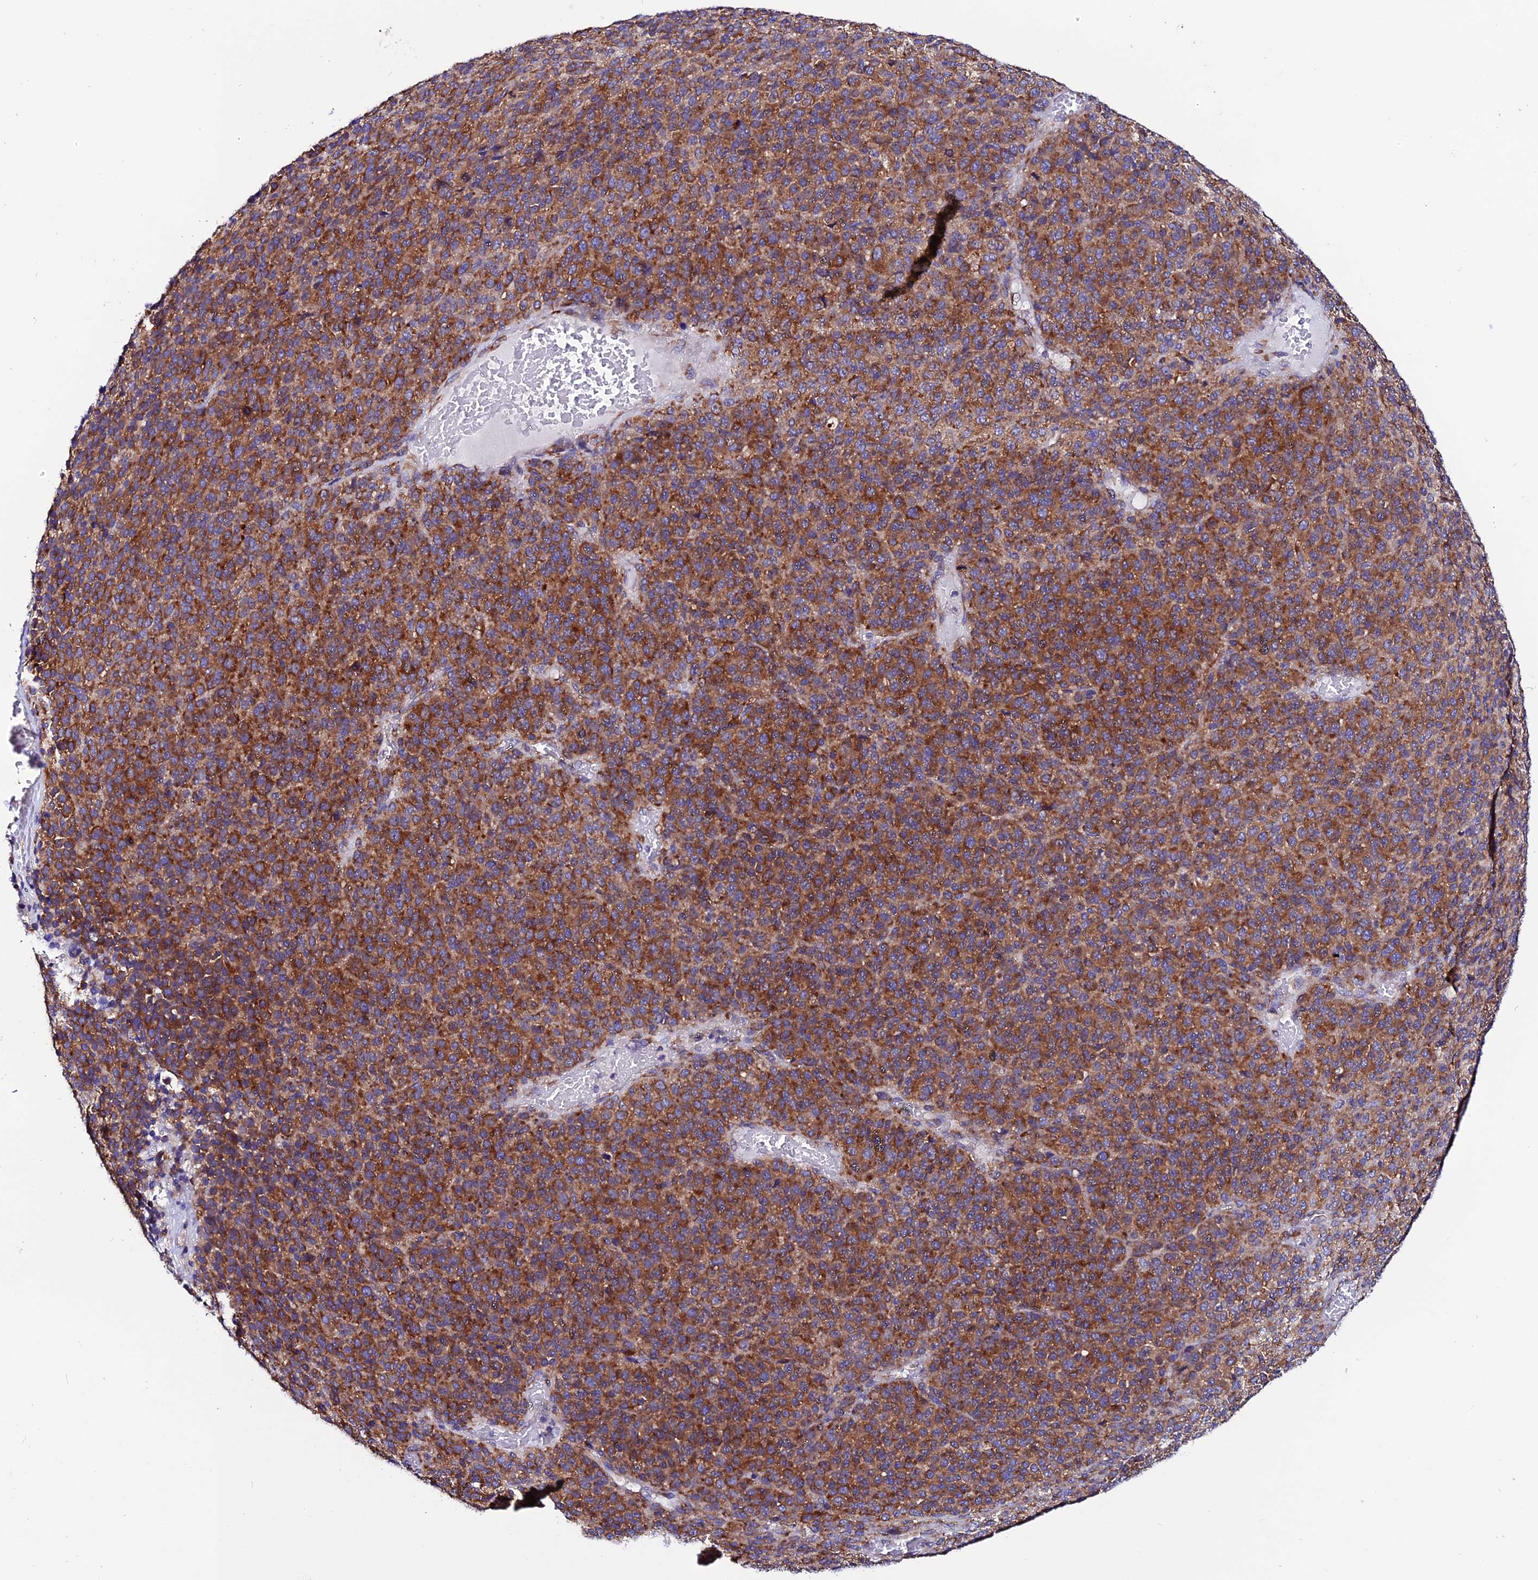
{"staining": {"intensity": "strong", "quantity": ">75%", "location": "cytoplasmic/membranous"}, "tissue": "melanoma", "cell_type": "Tumor cells", "image_type": "cancer", "snomed": [{"axis": "morphology", "description": "Malignant melanoma, Metastatic site"}, {"axis": "topography", "description": "Brain"}], "caption": "Human melanoma stained with a brown dye exhibits strong cytoplasmic/membranous positive expression in about >75% of tumor cells.", "gene": "EEF1G", "patient": {"sex": "female", "age": 56}}